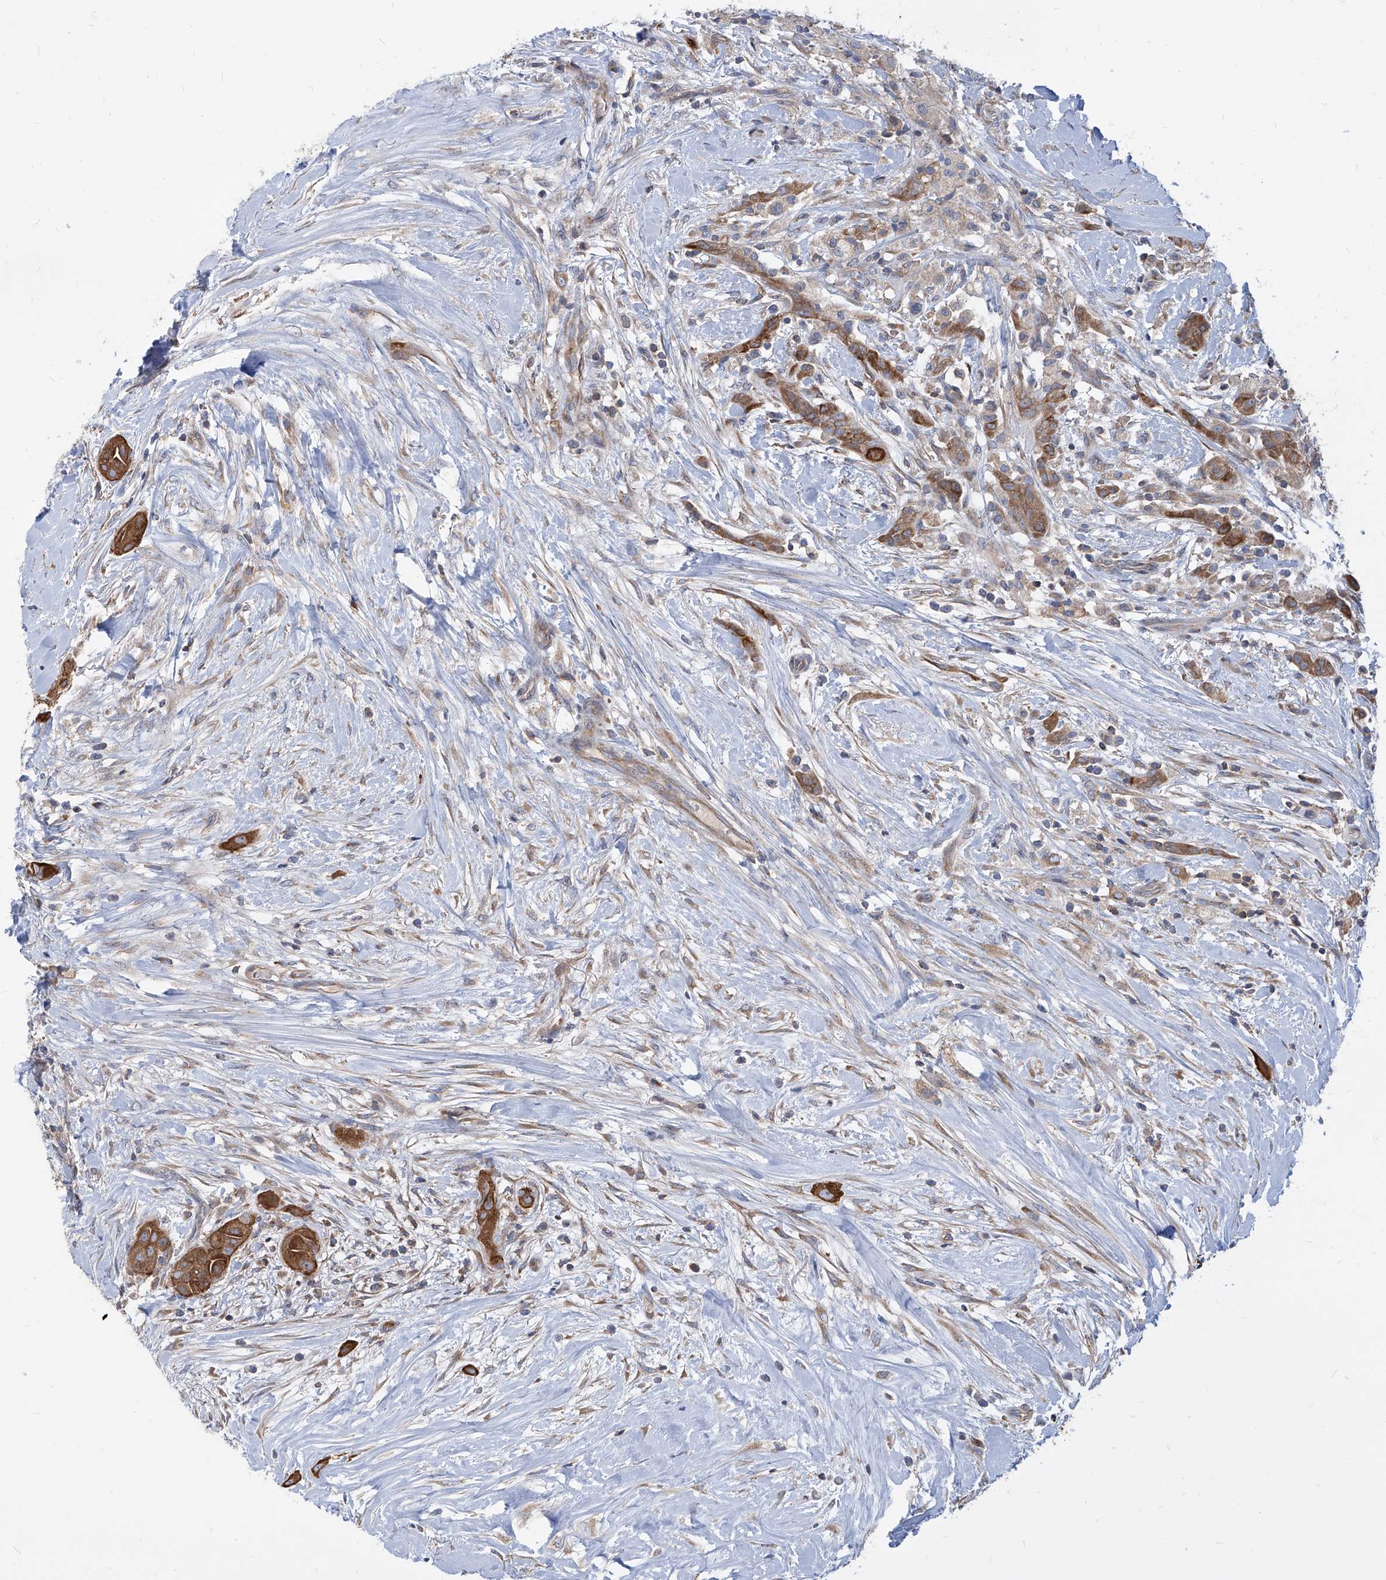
{"staining": {"intensity": "moderate", "quantity": ">75%", "location": "cytoplasmic/membranous"}, "tissue": "thyroid cancer", "cell_type": "Tumor cells", "image_type": "cancer", "snomed": [{"axis": "morphology", "description": "Papillary adenocarcinoma, NOS"}, {"axis": "topography", "description": "Thyroid gland"}], "caption": "Tumor cells display medium levels of moderate cytoplasmic/membranous expression in about >75% of cells in human thyroid cancer (papillary adenocarcinoma). (brown staining indicates protein expression, while blue staining denotes nuclei).", "gene": "FAM83B", "patient": {"sex": "female", "age": 59}}